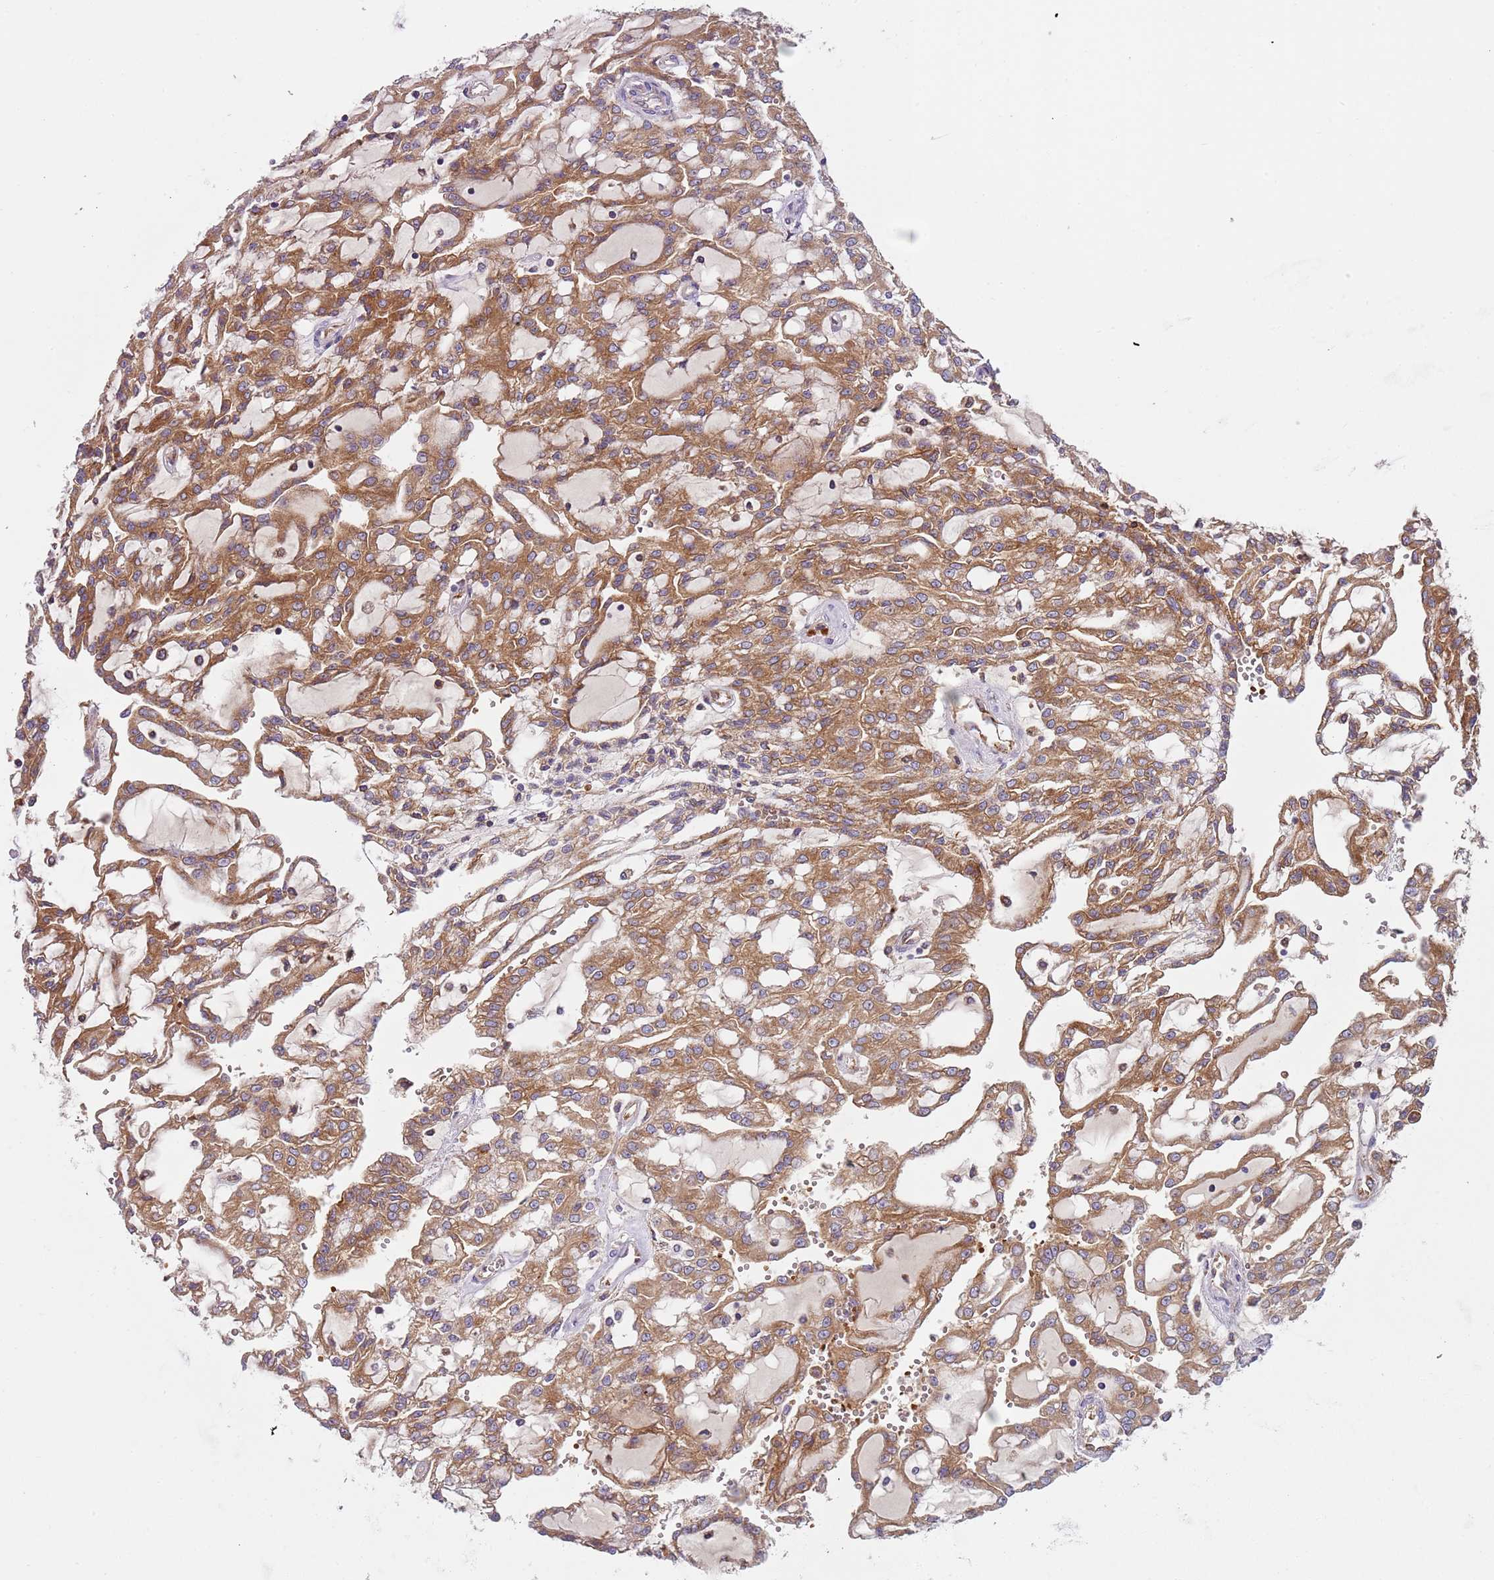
{"staining": {"intensity": "moderate", "quantity": ">75%", "location": "cytoplasmic/membranous"}, "tissue": "renal cancer", "cell_type": "Tumor cells", "image_type": "cancer", "snomed": [{"axis": "morphology", "description": "Adenocarcinoma, NOS"}, {"axis": "topography", "description": "Kidney"}], "caption": "An immunohistochemistry image of tumor tissue is shown. Protein staining in brown shows moderate cytoplasmic/membranous positivity in renal adenocarcinoma within tumor cells.", "gene": "VWCE", "patient": {"sex": "male", "age": 63}}